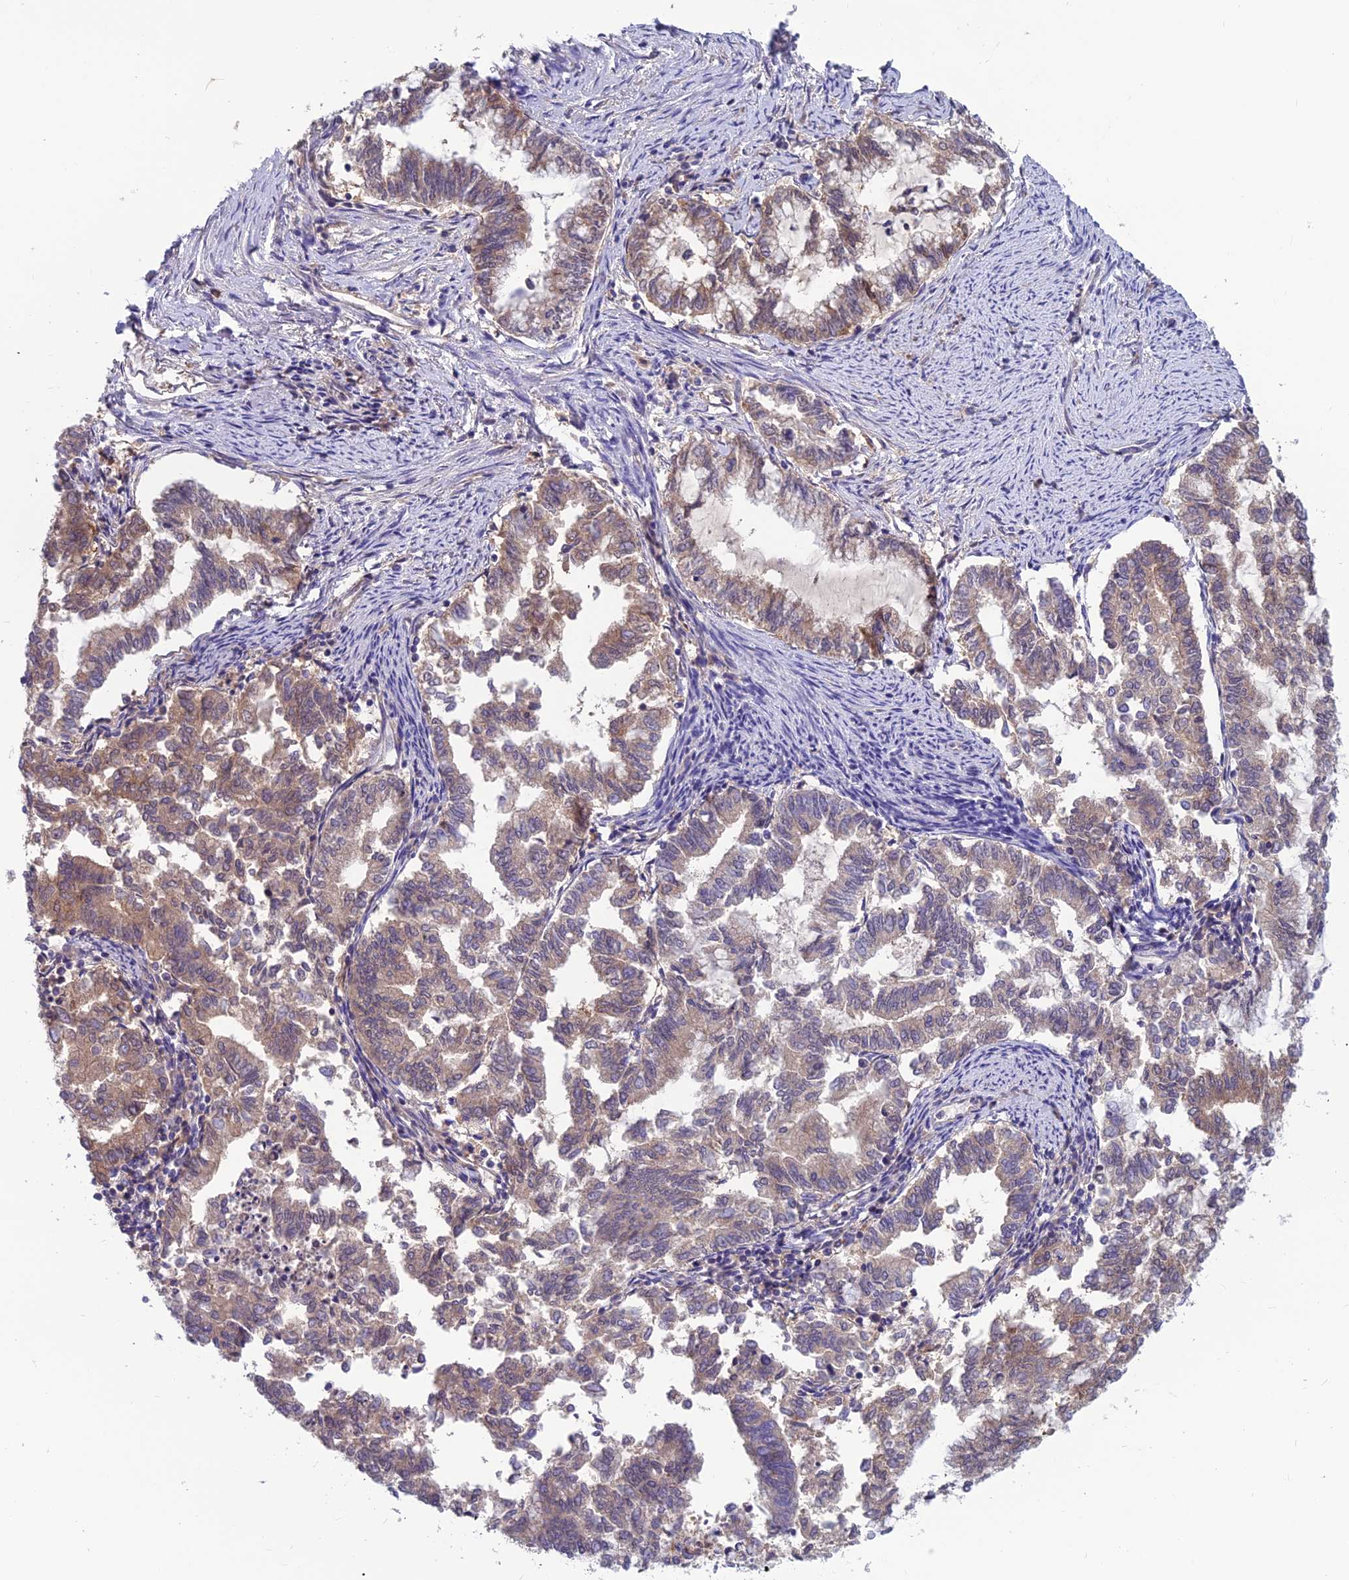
{"staining": {"intensity": "weak", "quantity": "25%-75%", "location": "cytoplasmic/membranous"}, "tissue": "endometrial cancer", "cell_type": "Tumor cells", "image_type": "cancer", "snomed": [{"axis": "morphology", "description": "Adenocarcinoma, NOS"}, {"axis": "topography", "description": "Endometrium"}], "caption": "A brown stain highlights weak cytoplasmic/membranous positivity of a protein in endometrial cancer tumor cells. The staining was performed using DAB, with brown indicating positive protein expression. Nuclei are stained blue with hematoxylin.", "gene": "MVD", "patient": {"sex": "female", "age": 79}}